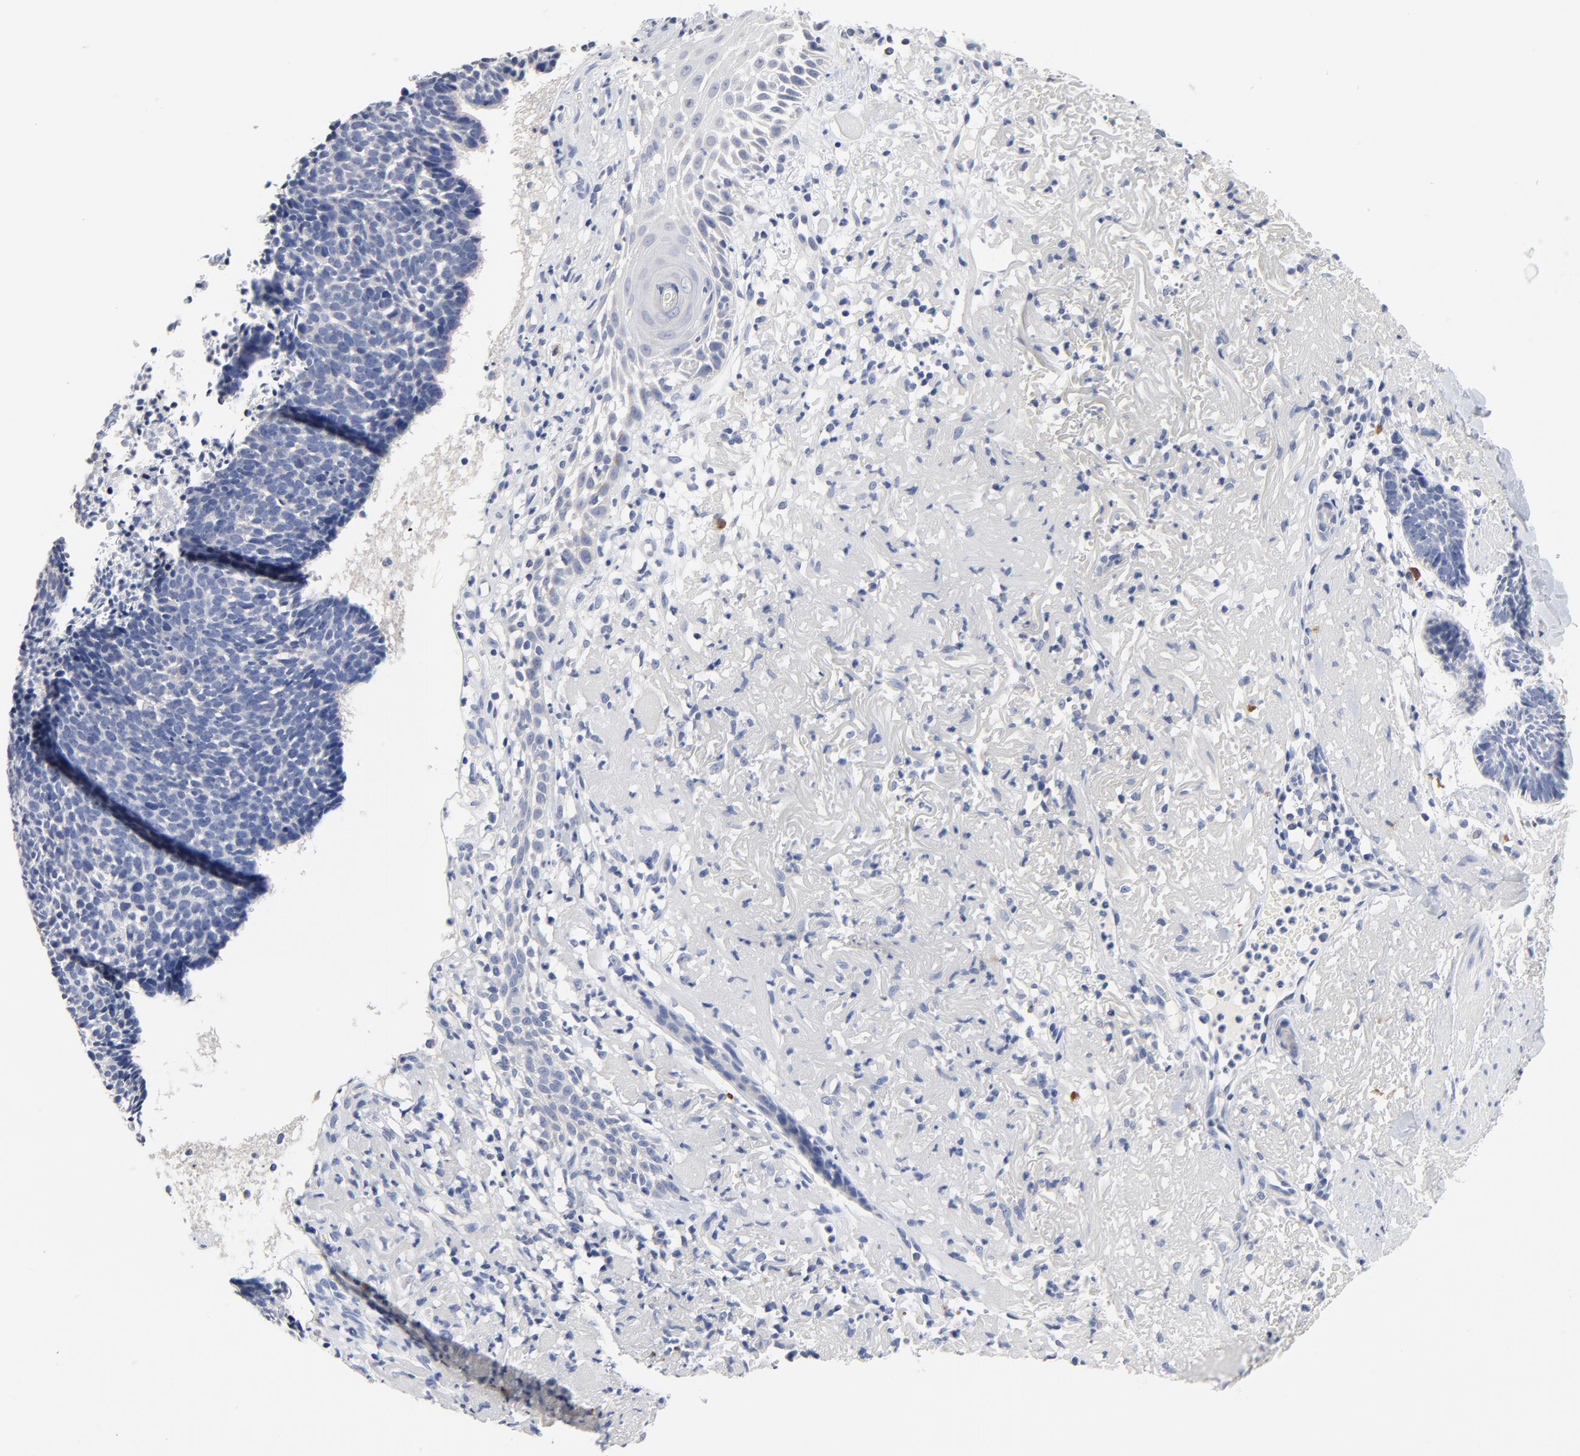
{"staining": {"intensity": "negative", "quantity": "none", "location": "none"}, "tissue": "skin cancer", "cell_type": "Tumor cells", "image_type": "cancer", "snomed": [{"axis": "morphology", "description": "Basal cell carcinoma"}, {"axis": "topography", "description": "Skin"}], "caption": "Tumor cells are negative for protein expression in human basal cell carcinoma (skin).", "gene": "FBXL5", "patient": {"sex": "female", "age": 87}}